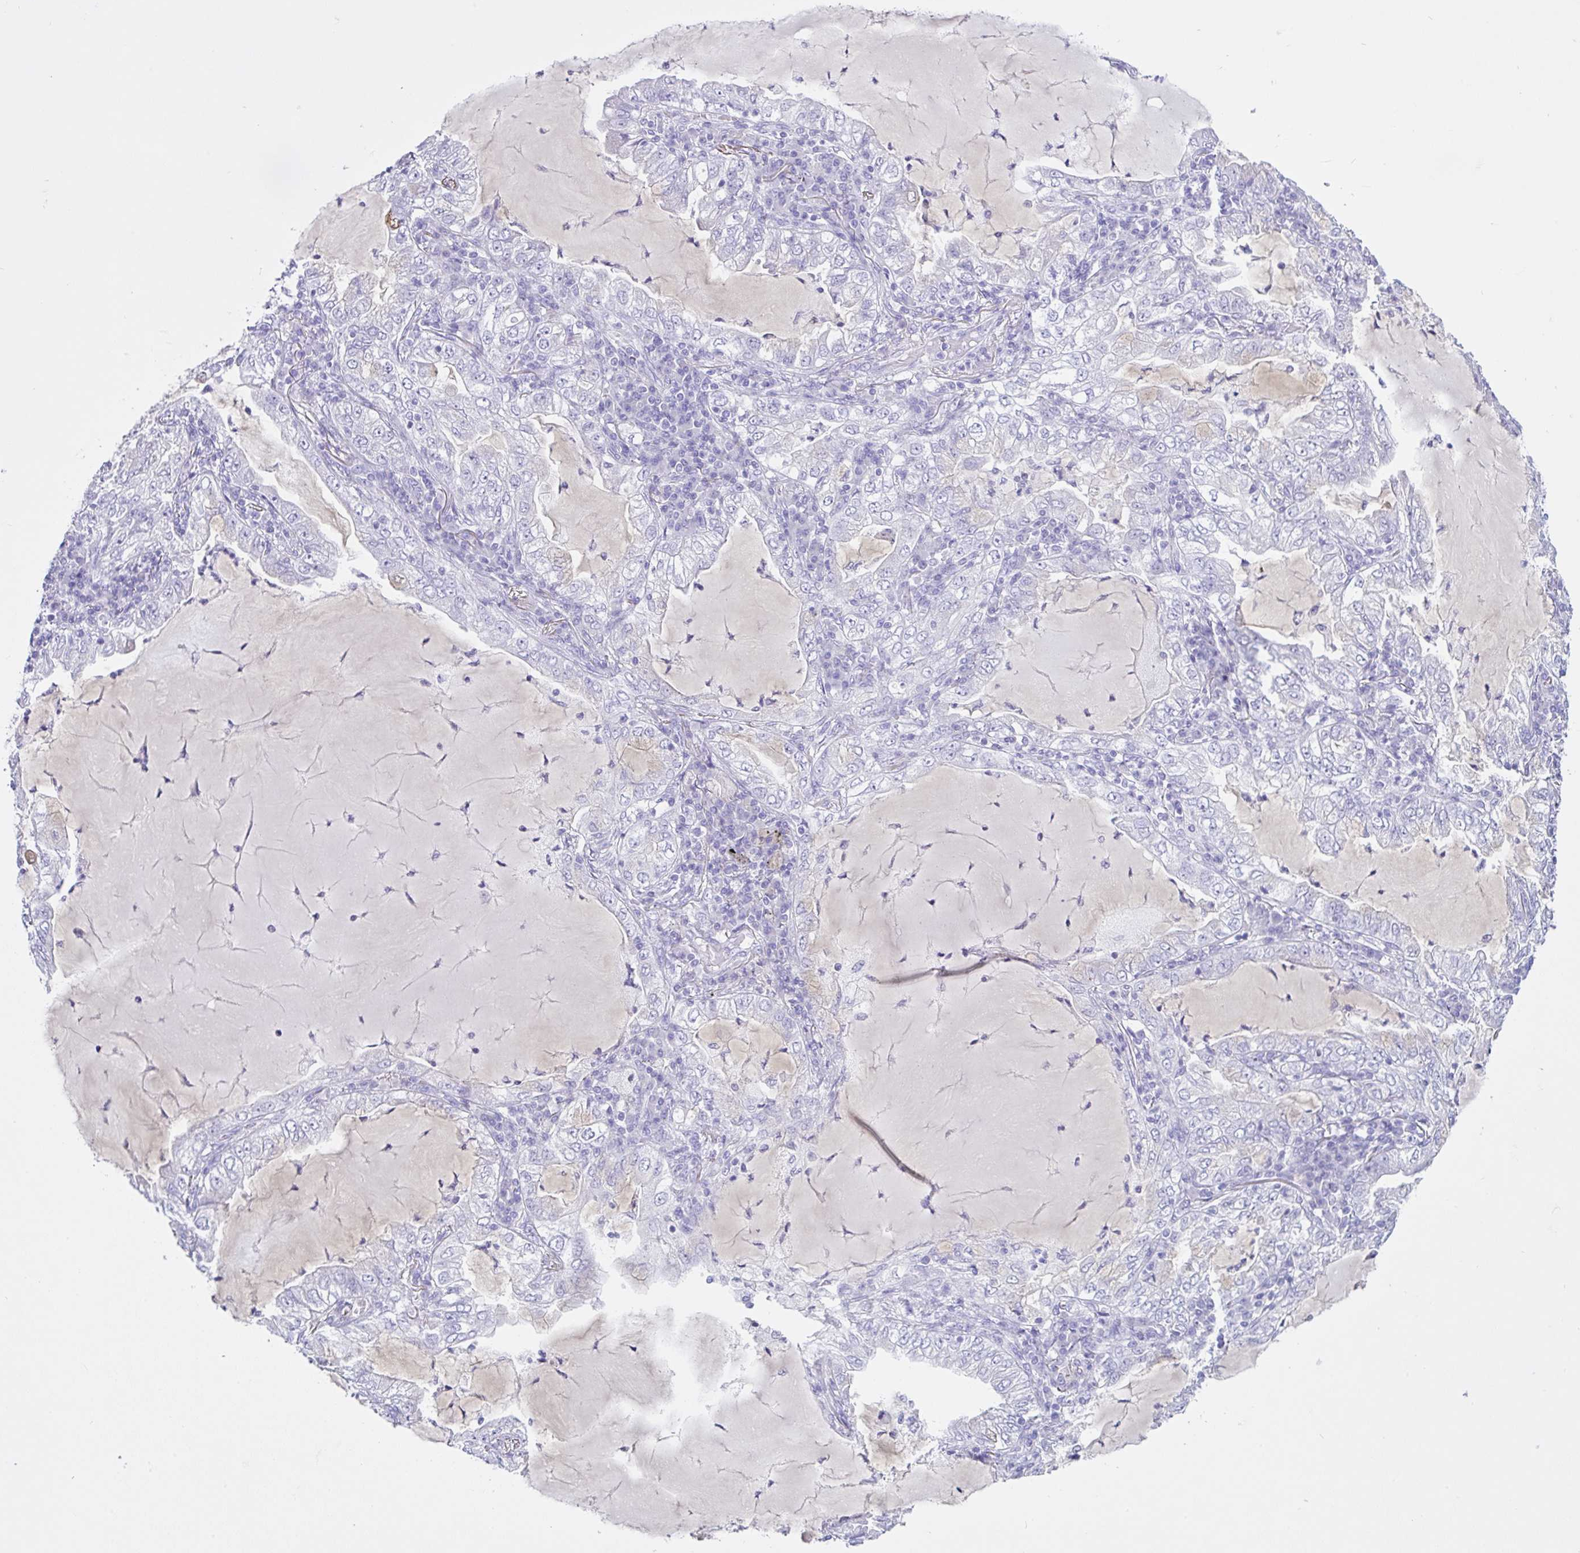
{"staining": {"intensity": "negative", "quantity": "none", "location": "none"}, "tissue": "lung cancer", "cell_type": "Tumor cells", "image_type": "cancer", "snomed": [{"axis": "morphology", "description": "Adenocarcinoma, NOS"}, {"axis": "topography", "description": "Lung"}], "caption": "There is no significant positivity in tumor cells of adenocarcinoma (lung).", "gene": "CYP19A1", "patient": {"sex": "female", "age": 73}}